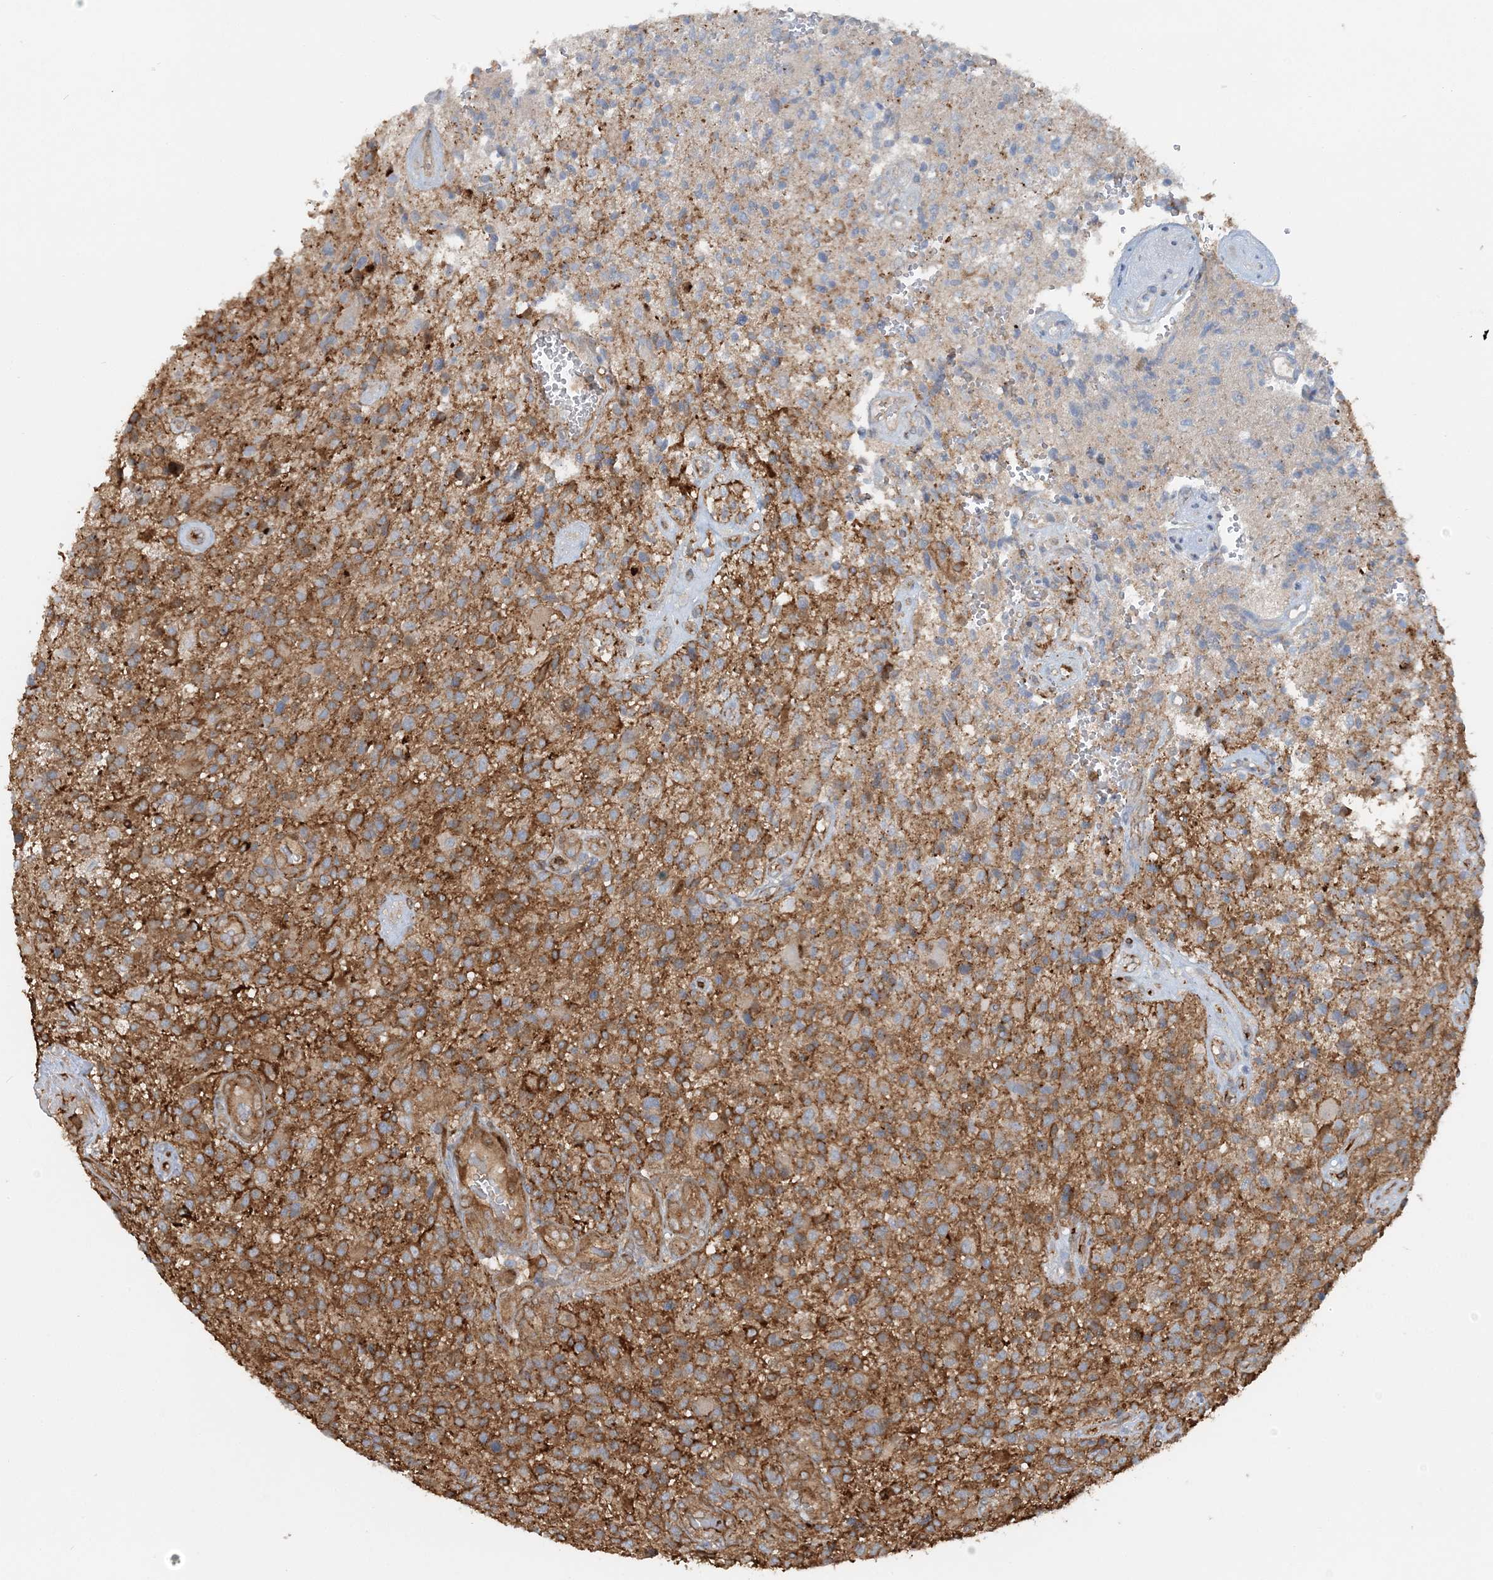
{"staining": {"intensity": "moderate", "quantity": ">75%", "location": "cytoplasmic/membranous"}, "tissue": "glioma", "cell_type": "Tumor cells", "image_type": "cancer", "snomed": [{"axis": "morphology", "description": "Glioma, malignant, High grade"}, {"axis": "topography", "description": "Brain"}], "caption": "Protein staining demonstrates moderate cytoplasmic/membranous staining in approximately >75% of tumor cells in malignant high-grade glioma.", "gene": "DSTN", "patient": {"sex": "male", "age": 72}}